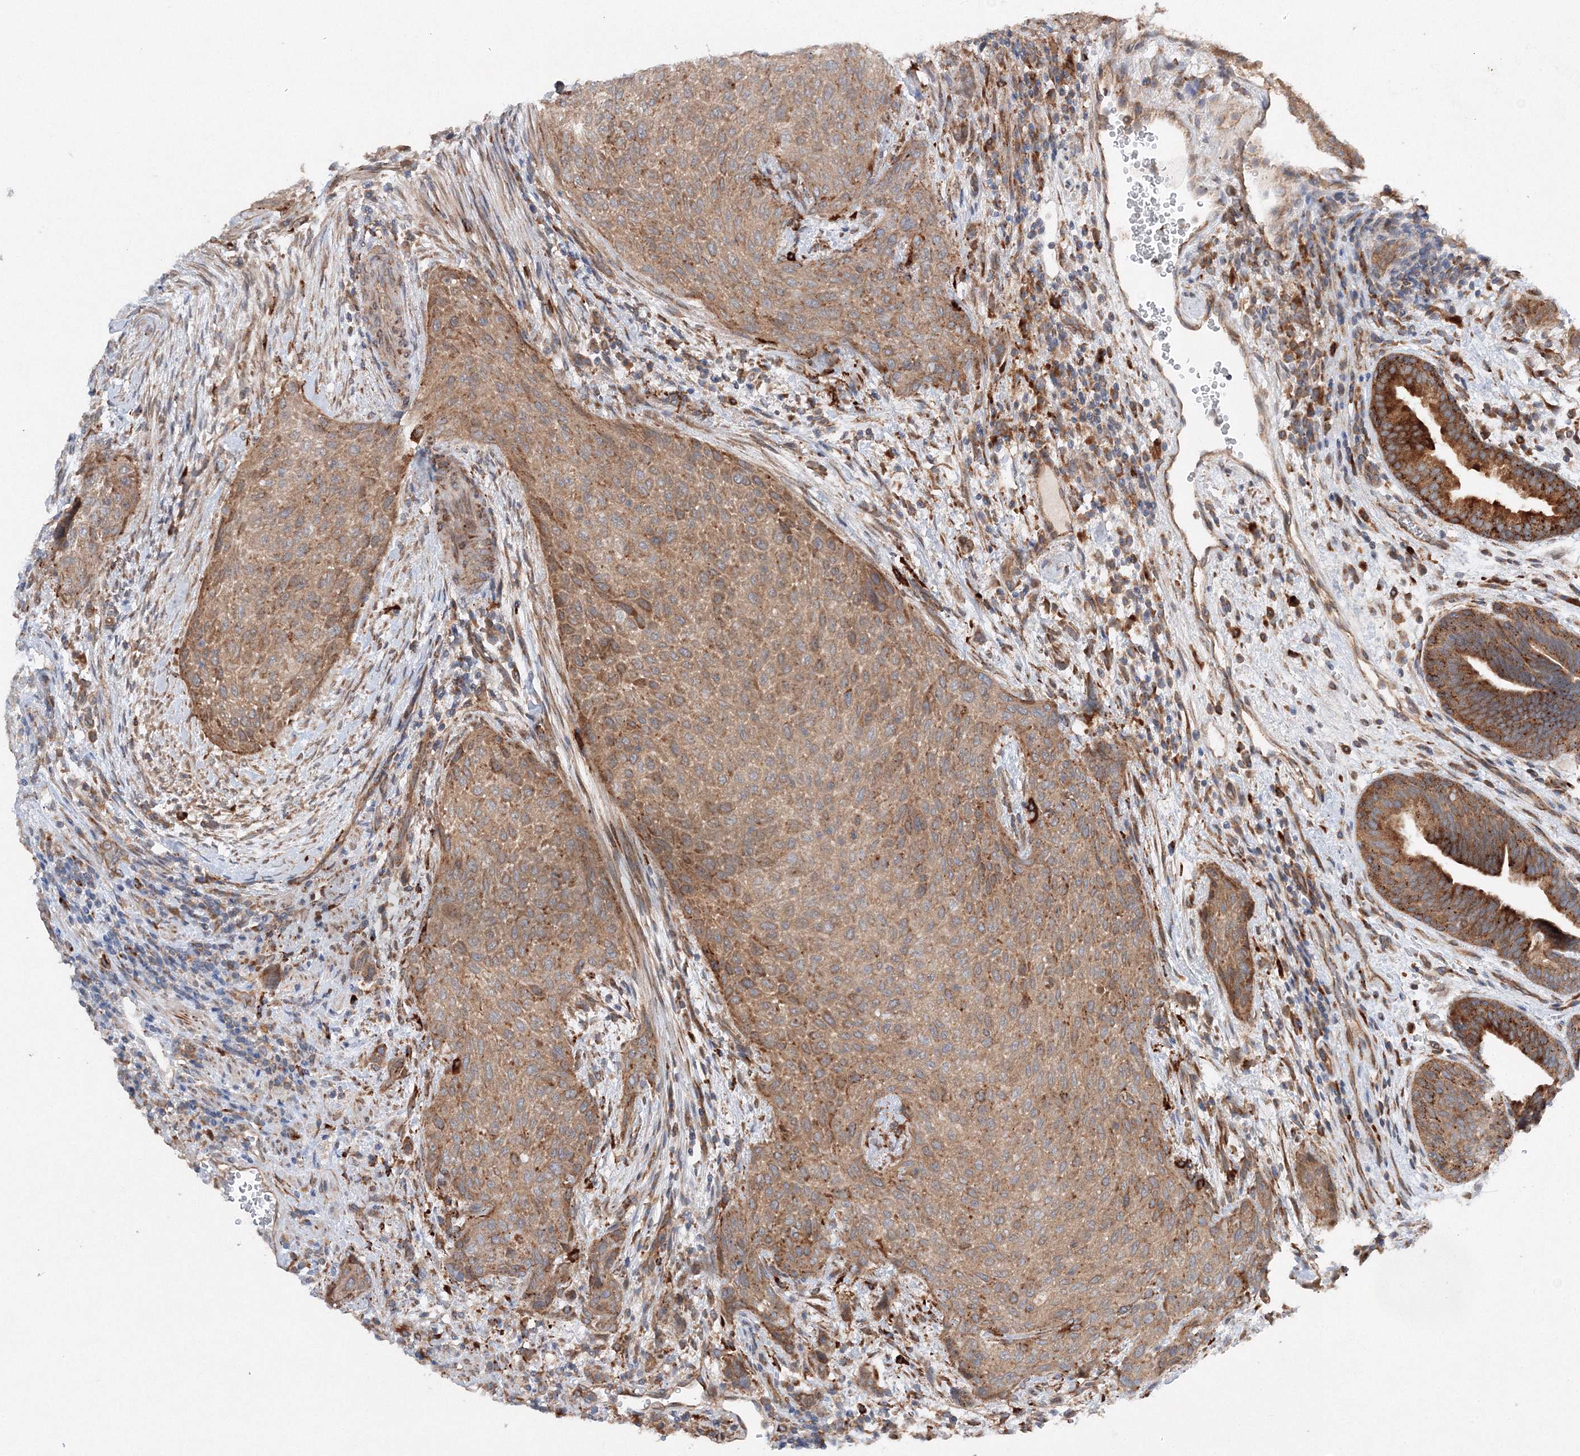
{"staining": {"intensity": "moderate", "quantity": ">75%", "location": "cytoplasmic/membranous"}, "tissue": "urothelial cancer", "cell_type": "Tumor cells", "image_type": "cancer", "snomed": [{"axis": "morphology", "description": "Urothelial carcinoma, High grade"}, {"axis": "topography", "description": "Urinary bladder"}], "caption": "High-magnification brightfield microscopy of urothelial cancer stained with DAB (3,3'-diaminobenzidine) (brown) and counterstained with hematoxylin (blue). tumor cells exhibit moderate cytoplasmic/membranous positivity is present in about>75% of cells.", "gene": "SLC36A1", "patient": {"sex": "male", "age": 35}}